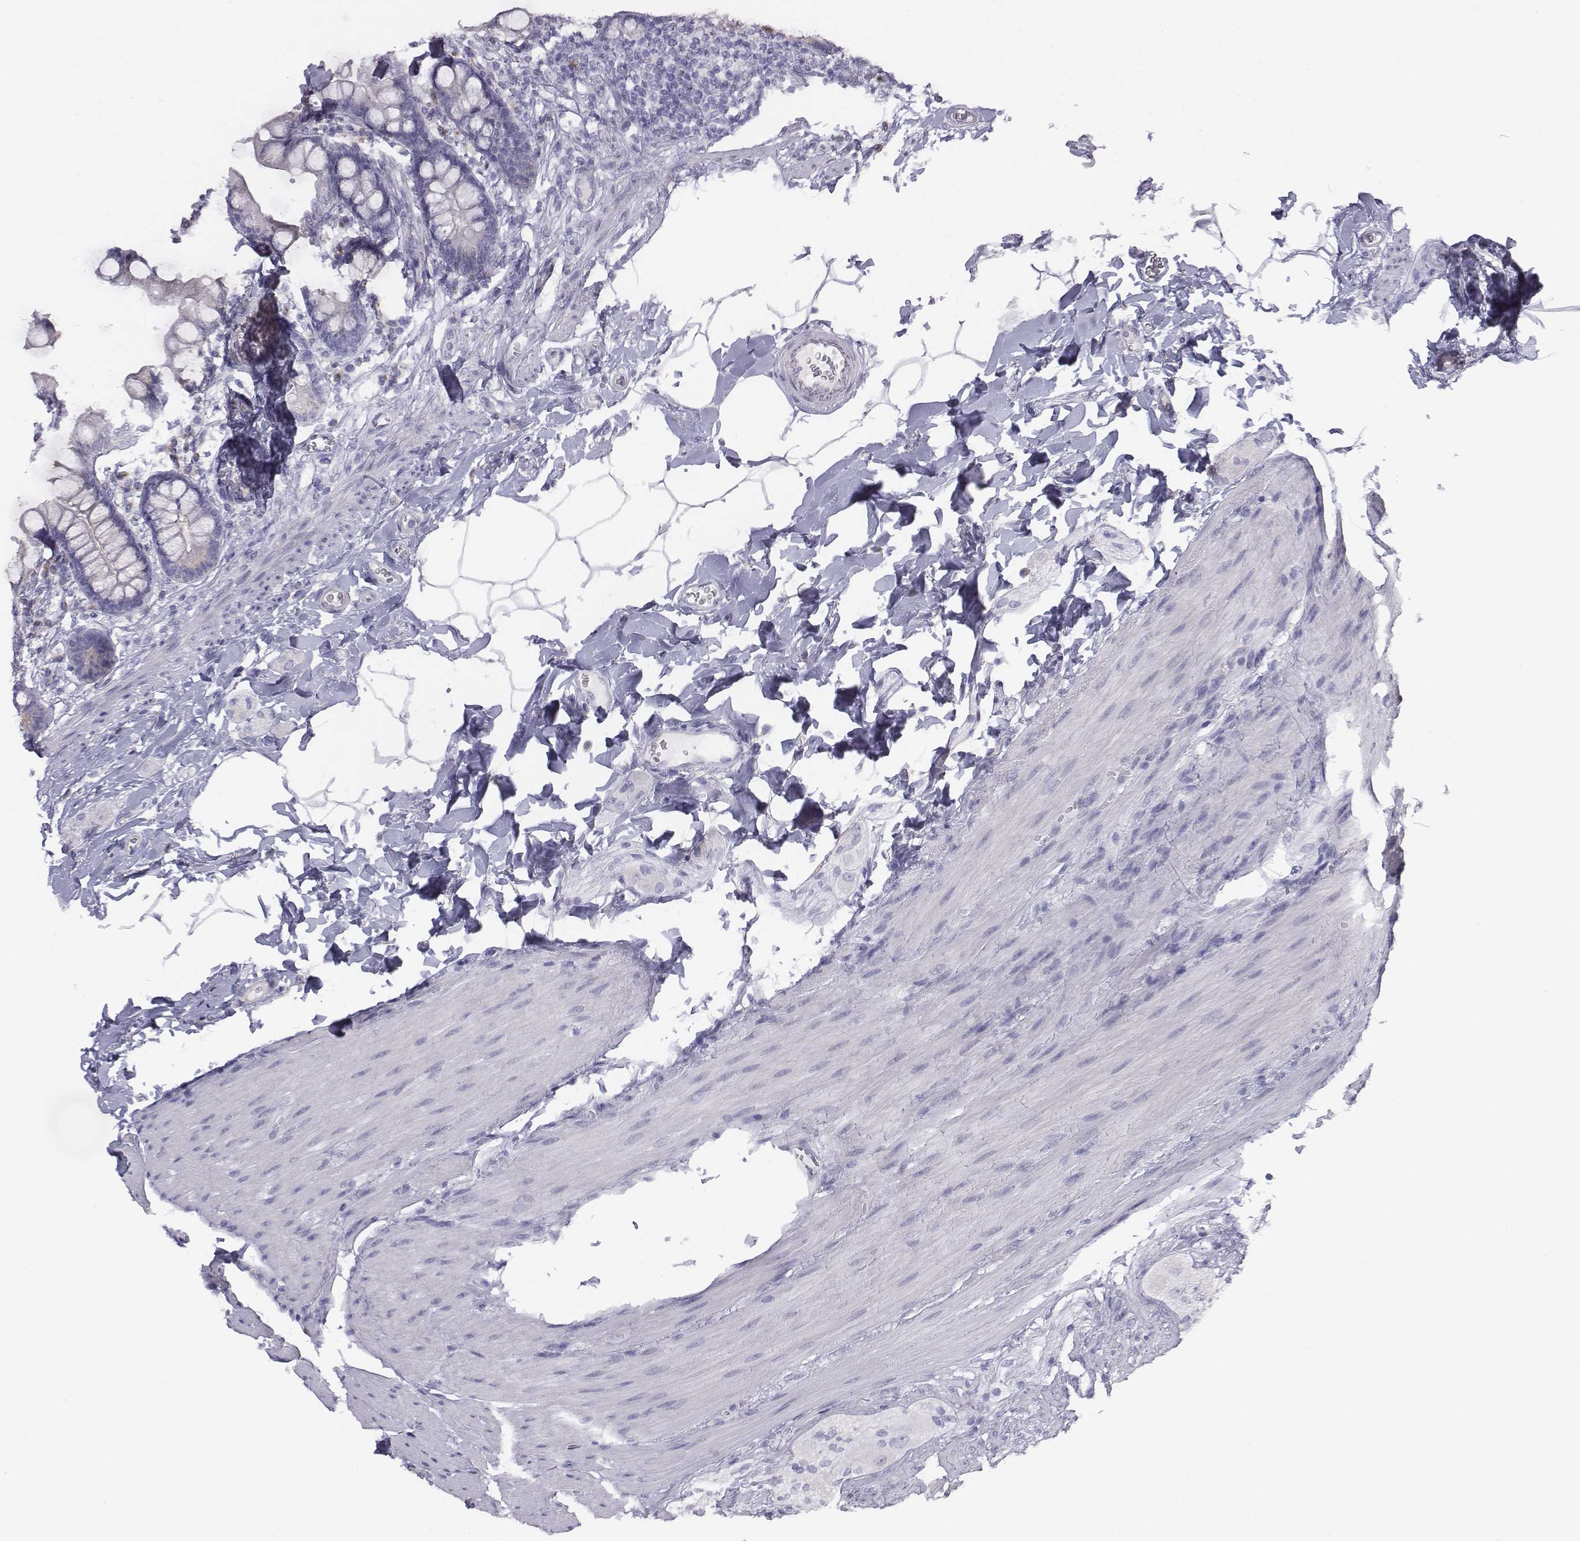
{"staining": {"intensity": "negative", "quantity": "none", "location": "none"}, "tissue": "small intestine", "cell_type": "Glandular cells", "image_type": "normal", "snomed": [{"axis": "morphology", "description": "Normal tissue, NOS"}, {"axis": "topography", "description": "Small intestine"}], "caption": "Immunohistochemistry of unremarkable small intestine exhibits no expression in glandular cells.", "gene": "C6orf58", "patient": {"sex": "female", "age": 56}}